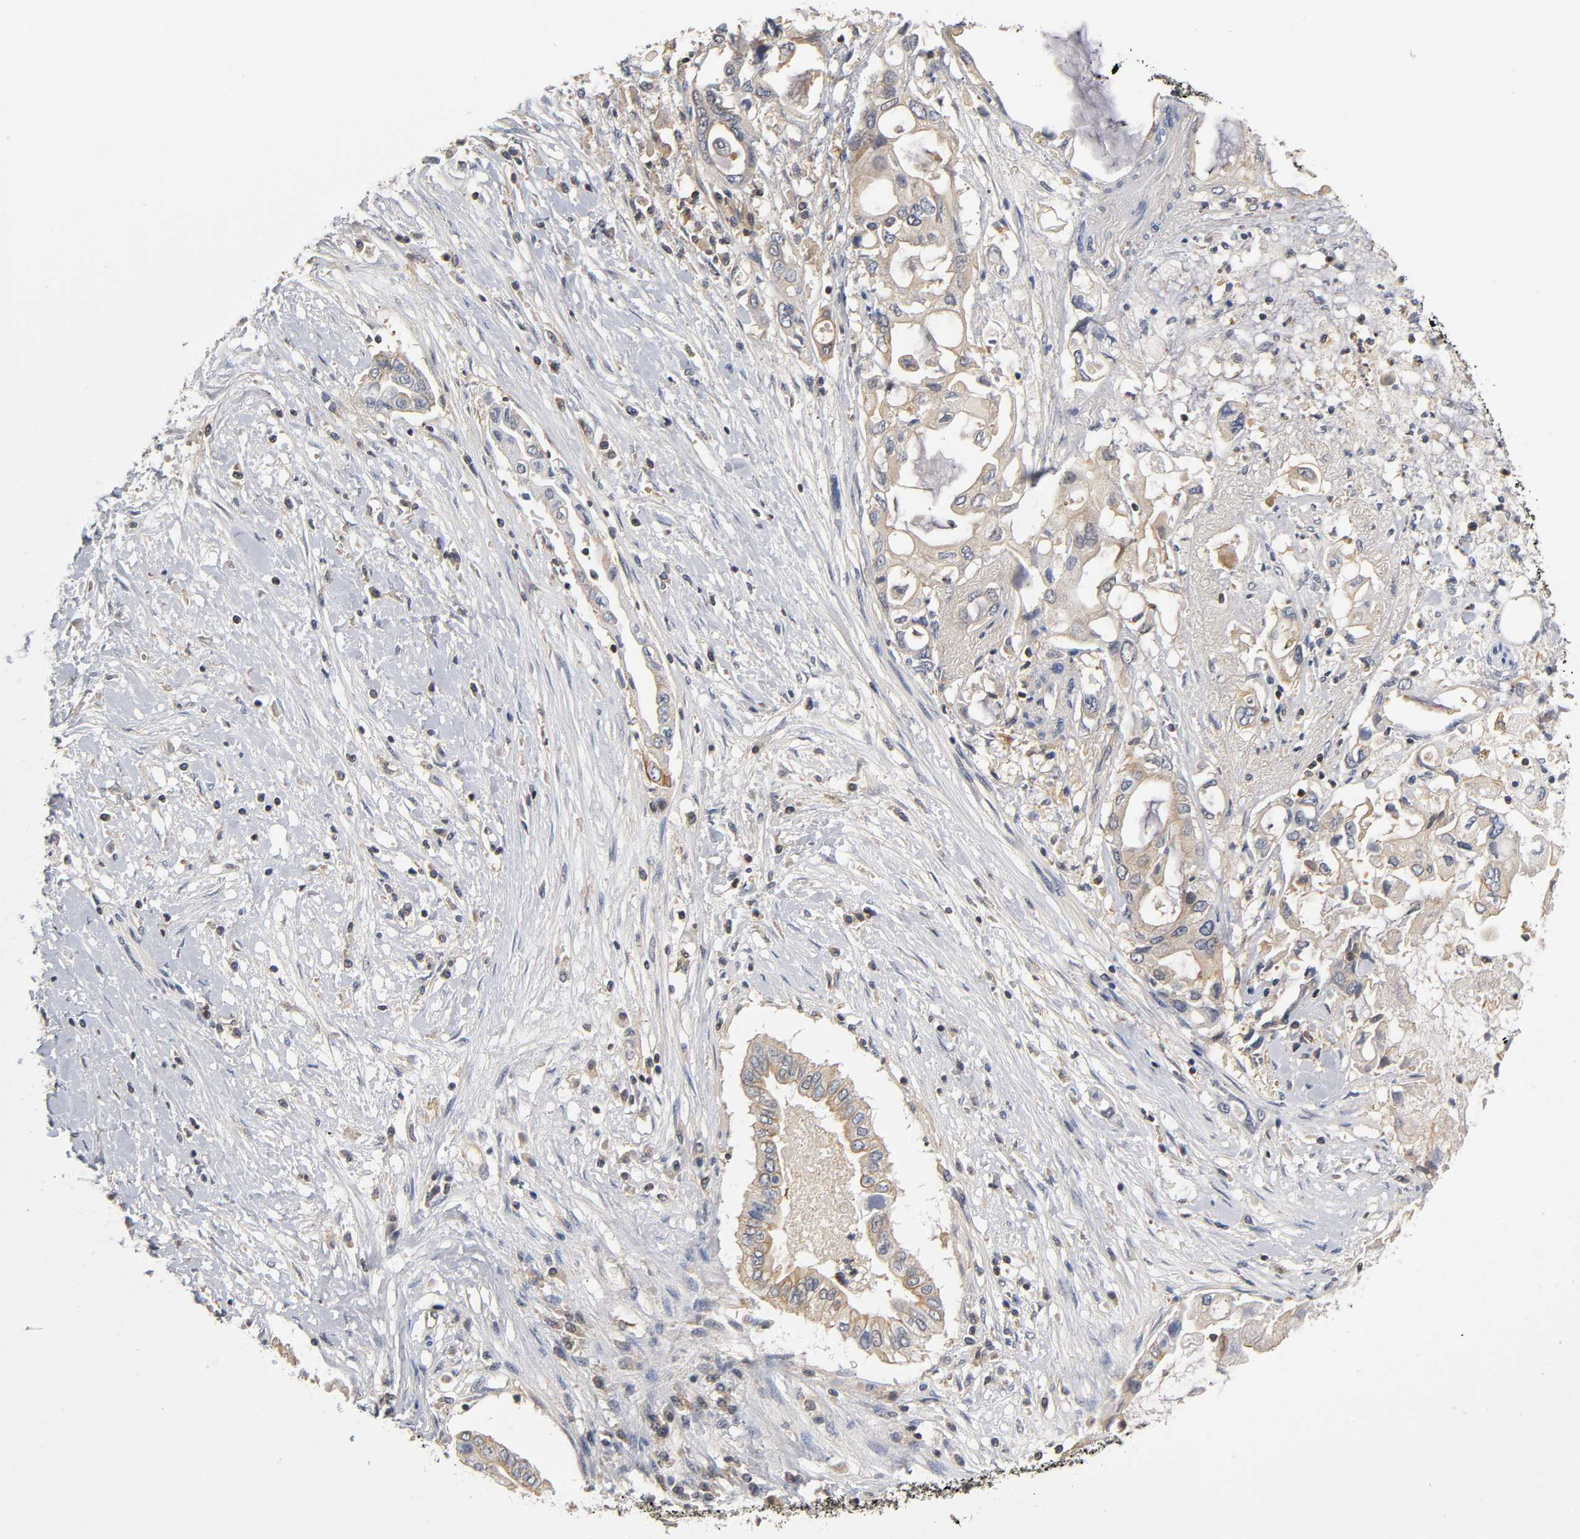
{"staining": {"intensity": "moderate", "quantity": ">75%", "location": "cytoplasmic/membranous"}, "tissue": "pancreatic cancer", "cell_type": "Tumor cells", "image_type": "cancer", "snomed": [{"axis": "morphology", "description": "Adenocarcinoma, NOS"}, {"axis": "topography", "description": "Pancreas"}], "caption": "Approximately >75% of tumor cells in pancreatic adenocarcinoma demonstrate moderate cytoplasmic/membranous protein staining as visualized by brown immunohistochemical staining.", "gene": "ACTR2", "patient": {"sex": "female", "age": 57}}